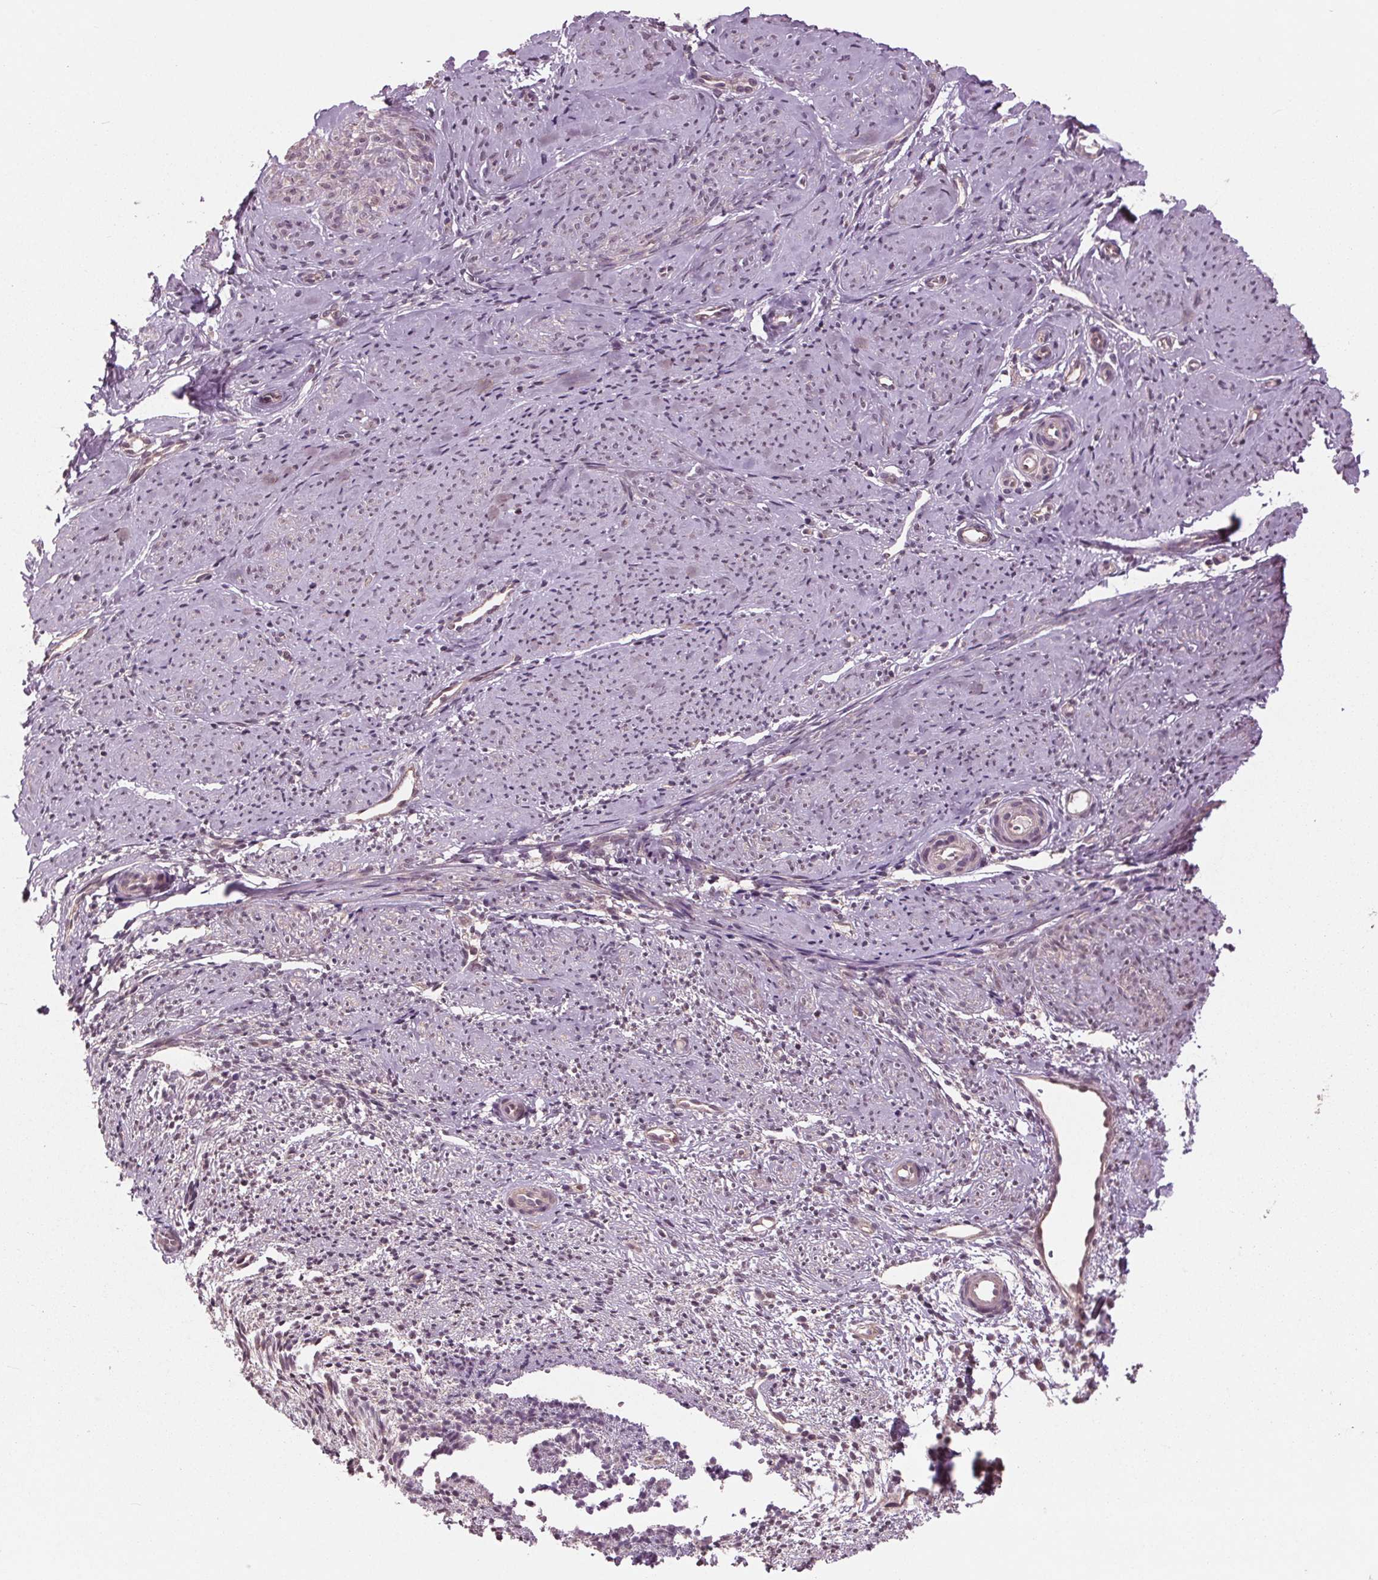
{"staining": {"intensity": "weak", "quantity": "<25%", "location": "cytoplasmic/membranous"}, "tissue": "smooth muscle", "cell_type": "Smooth muscle cells", "image_type": "normal", "snomed": [{"axis": "morphology", "description": "Normal tissue, NOS"}, {"axis": "topography", "description": "Smooth muscle"}], "caption": "Human smooth muscle stained for a protein using immunohistochemistry (IHC) shows no expression in smooth muscle cells.", "gene": "MAPK8", "patient": {"sex": "female", "age": 48}}